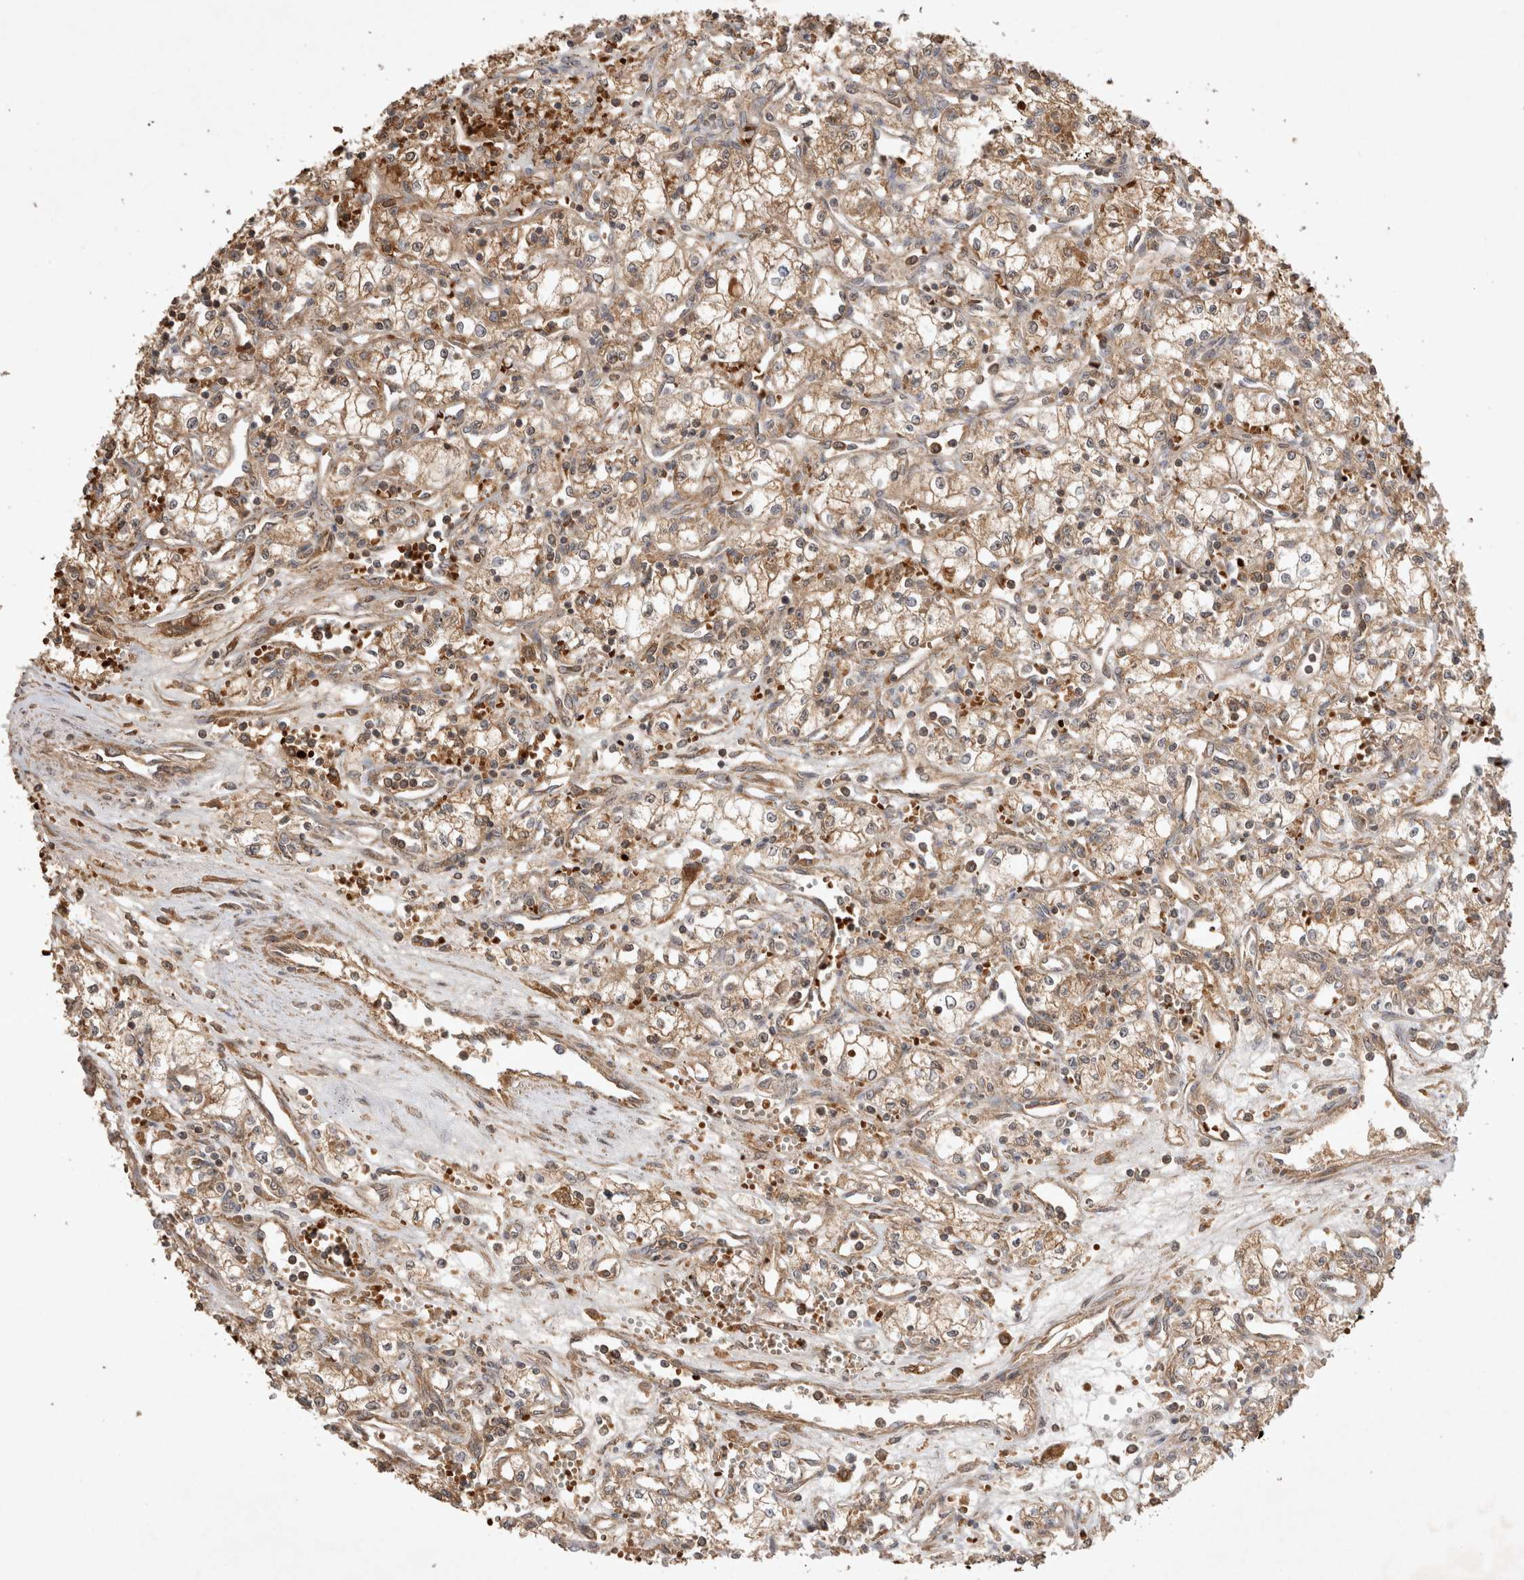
{"staining": {"intensity": "moderate", "quantity": ">75%", "location": "cytoplasmic/membranous"}, "tissue": "renal cancer", "cell_type": "Tumor cells", "image_type": "cancer", "snomed": [{"axis": "morphology", "description": "Adenocarcinoma, NOS"}, {"axis": "topography", "description": "Kidney"}], "caption": "Protein staining of adenocarcinoma (renal) tissue demonstrates moderate cytoplasmic/membranous staining in about >75% of tumor cells. (DAB (3,3'-diaminobenzidine) = brown stain, brightfield microscopy at high magnification).", "gene": "FAM221A", "patient": {"sex": "male", "age": 59}}